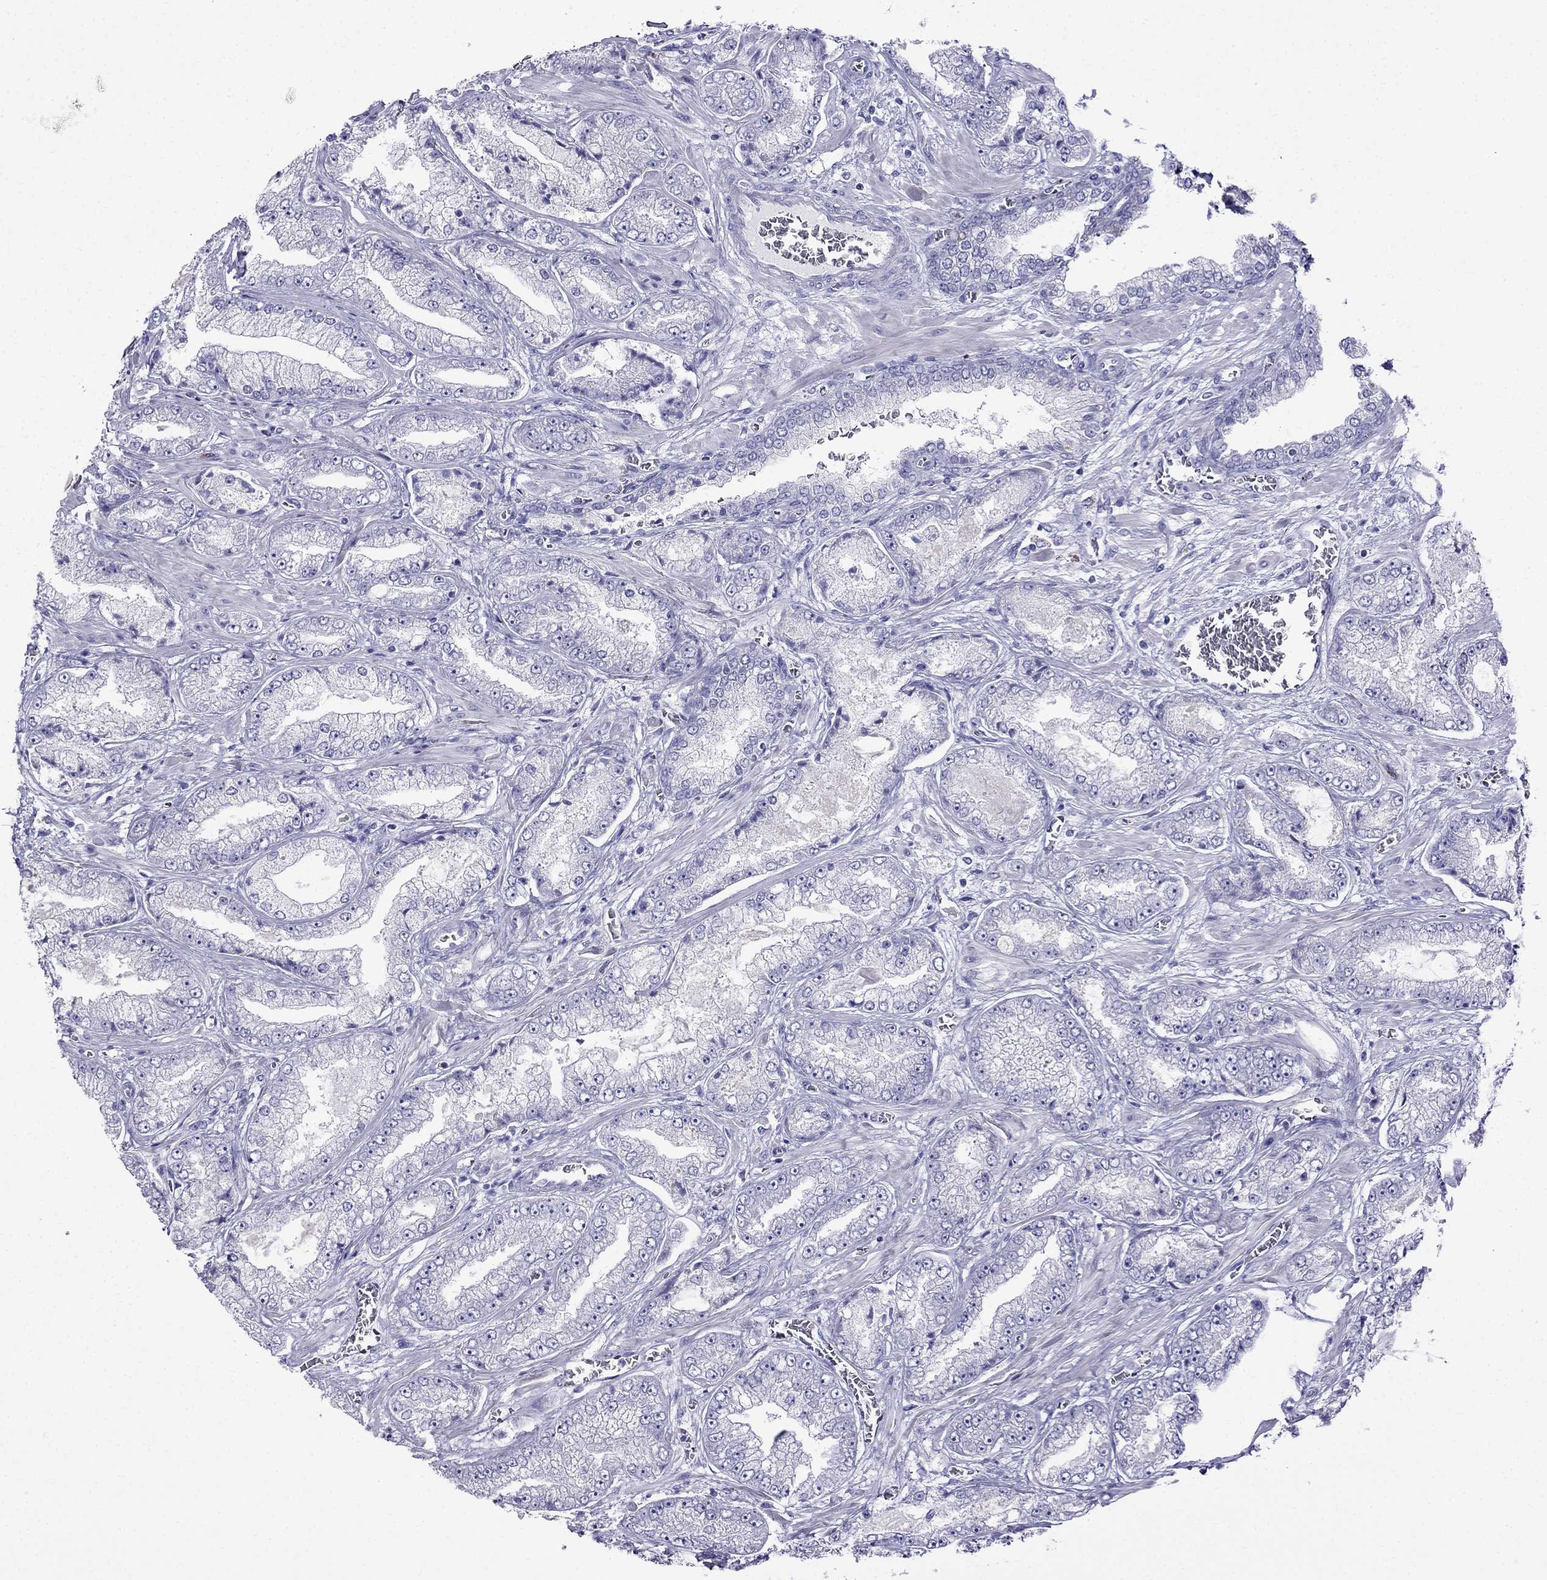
{"staining": {"intensity": "negative", "quantity": "none", "location": "none"}, "tissue": "prostate cancer", "cell_type": "Tumor cells", "image_type": "cancer", "snomed": [{"axis": "morphology", "description": "Adenocarcinoma, Low grade"}, {"axis": "topography", "description": "Prostate"}], "caption": "Protein analysis of prostate adenocarcinoma (low-grade) displays no significant staining in tumor cells.", "gene": "PATE1", "patient": {"sex": "male", "age": 57}}